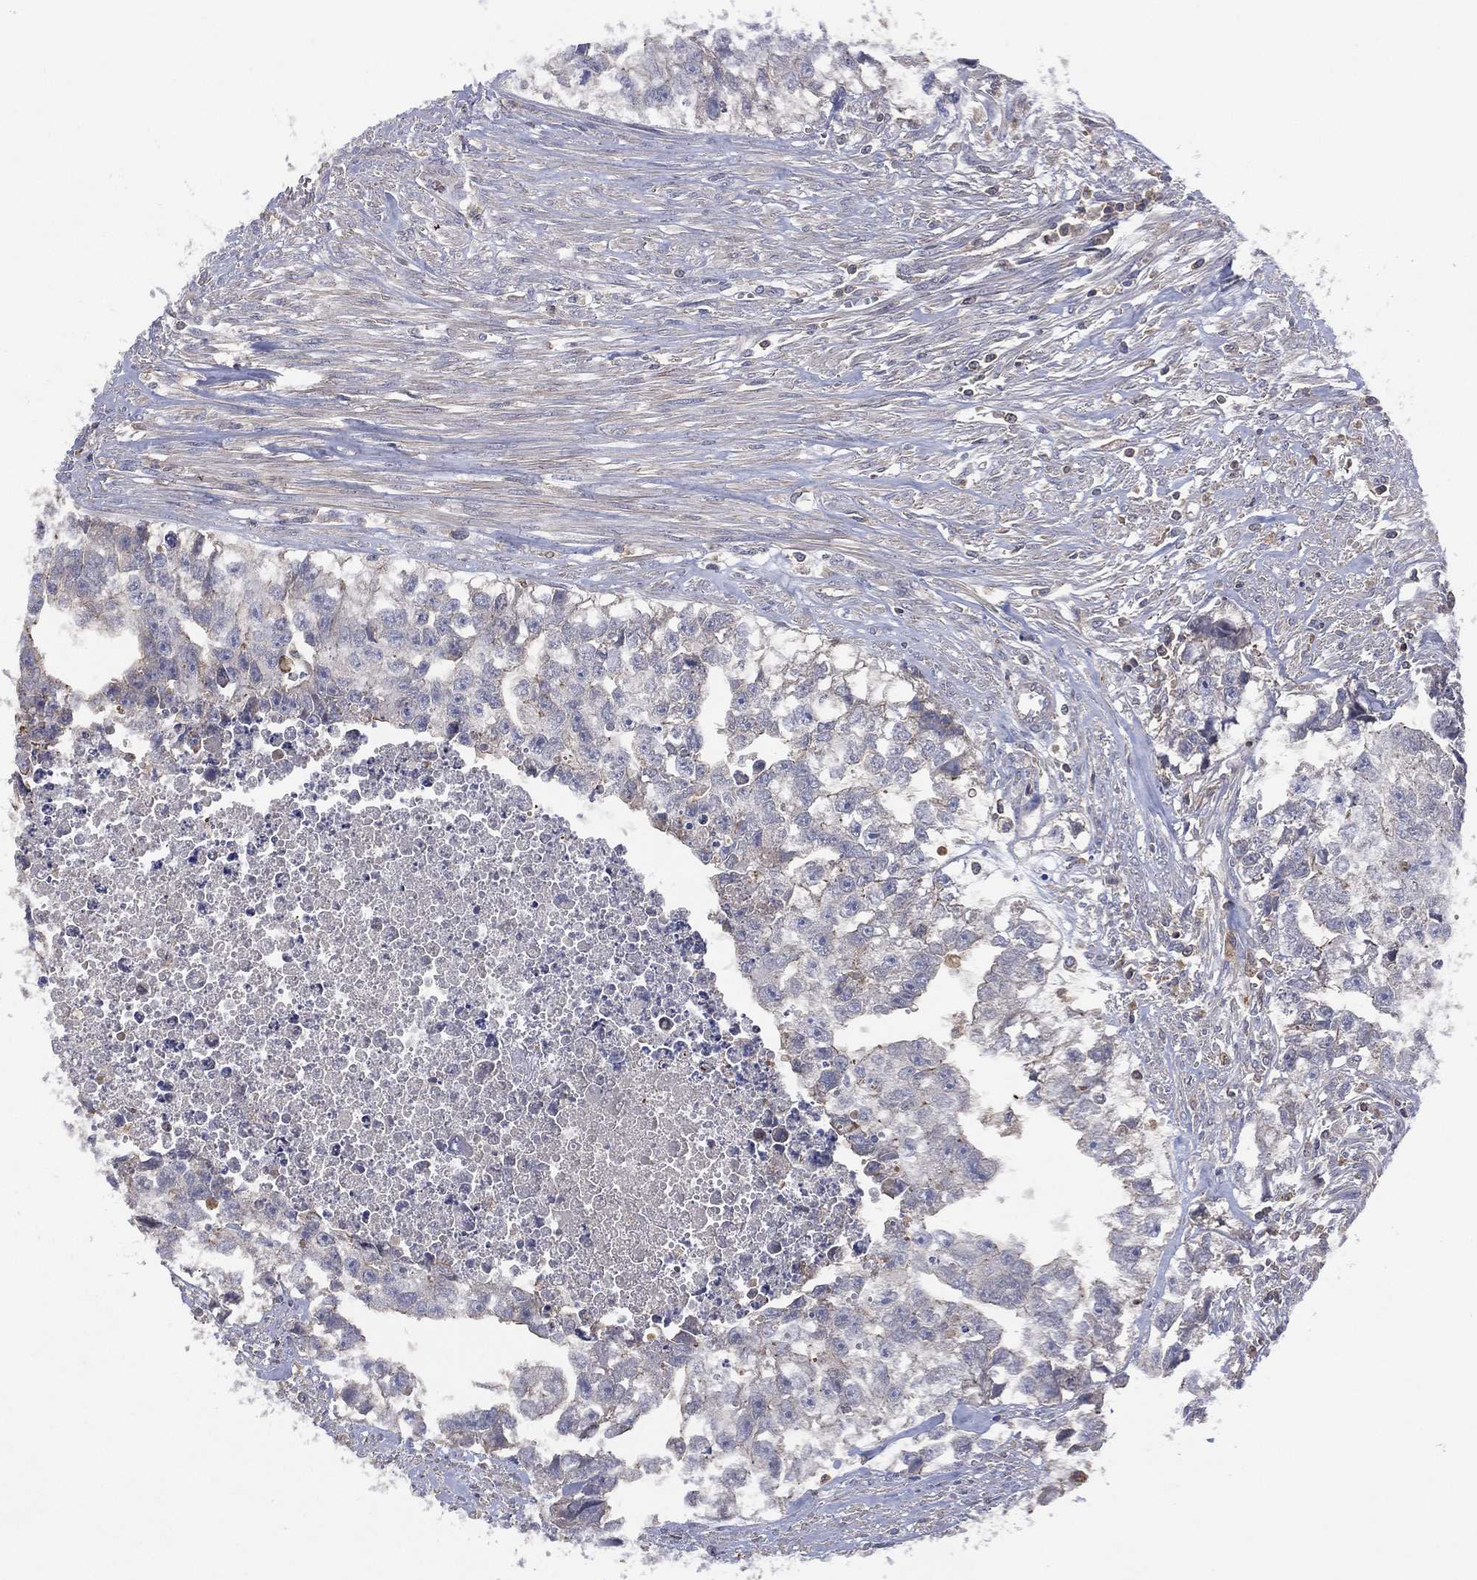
{"staining": {"intensity": "negative", "quantity": "none", "location": "none"}, "tissue": "testis cancer", "cell_type": "Tumor cells", "image_type": "cancer", "snomed": [{"axis": "morphology", "description": "Carcinoma, Embryonal, NOS"}, {"axis": "morphology", "description": "Teratoma, malignant, NOS"}, {"axis": "topography", "description": "Testis"}], "caption": "The micrograph demonstrates no staining of tumor cells in testis cancer (malignant teratoma).", "gene": "DOCK8", "patient": {"sex": "male", "age": 44}}